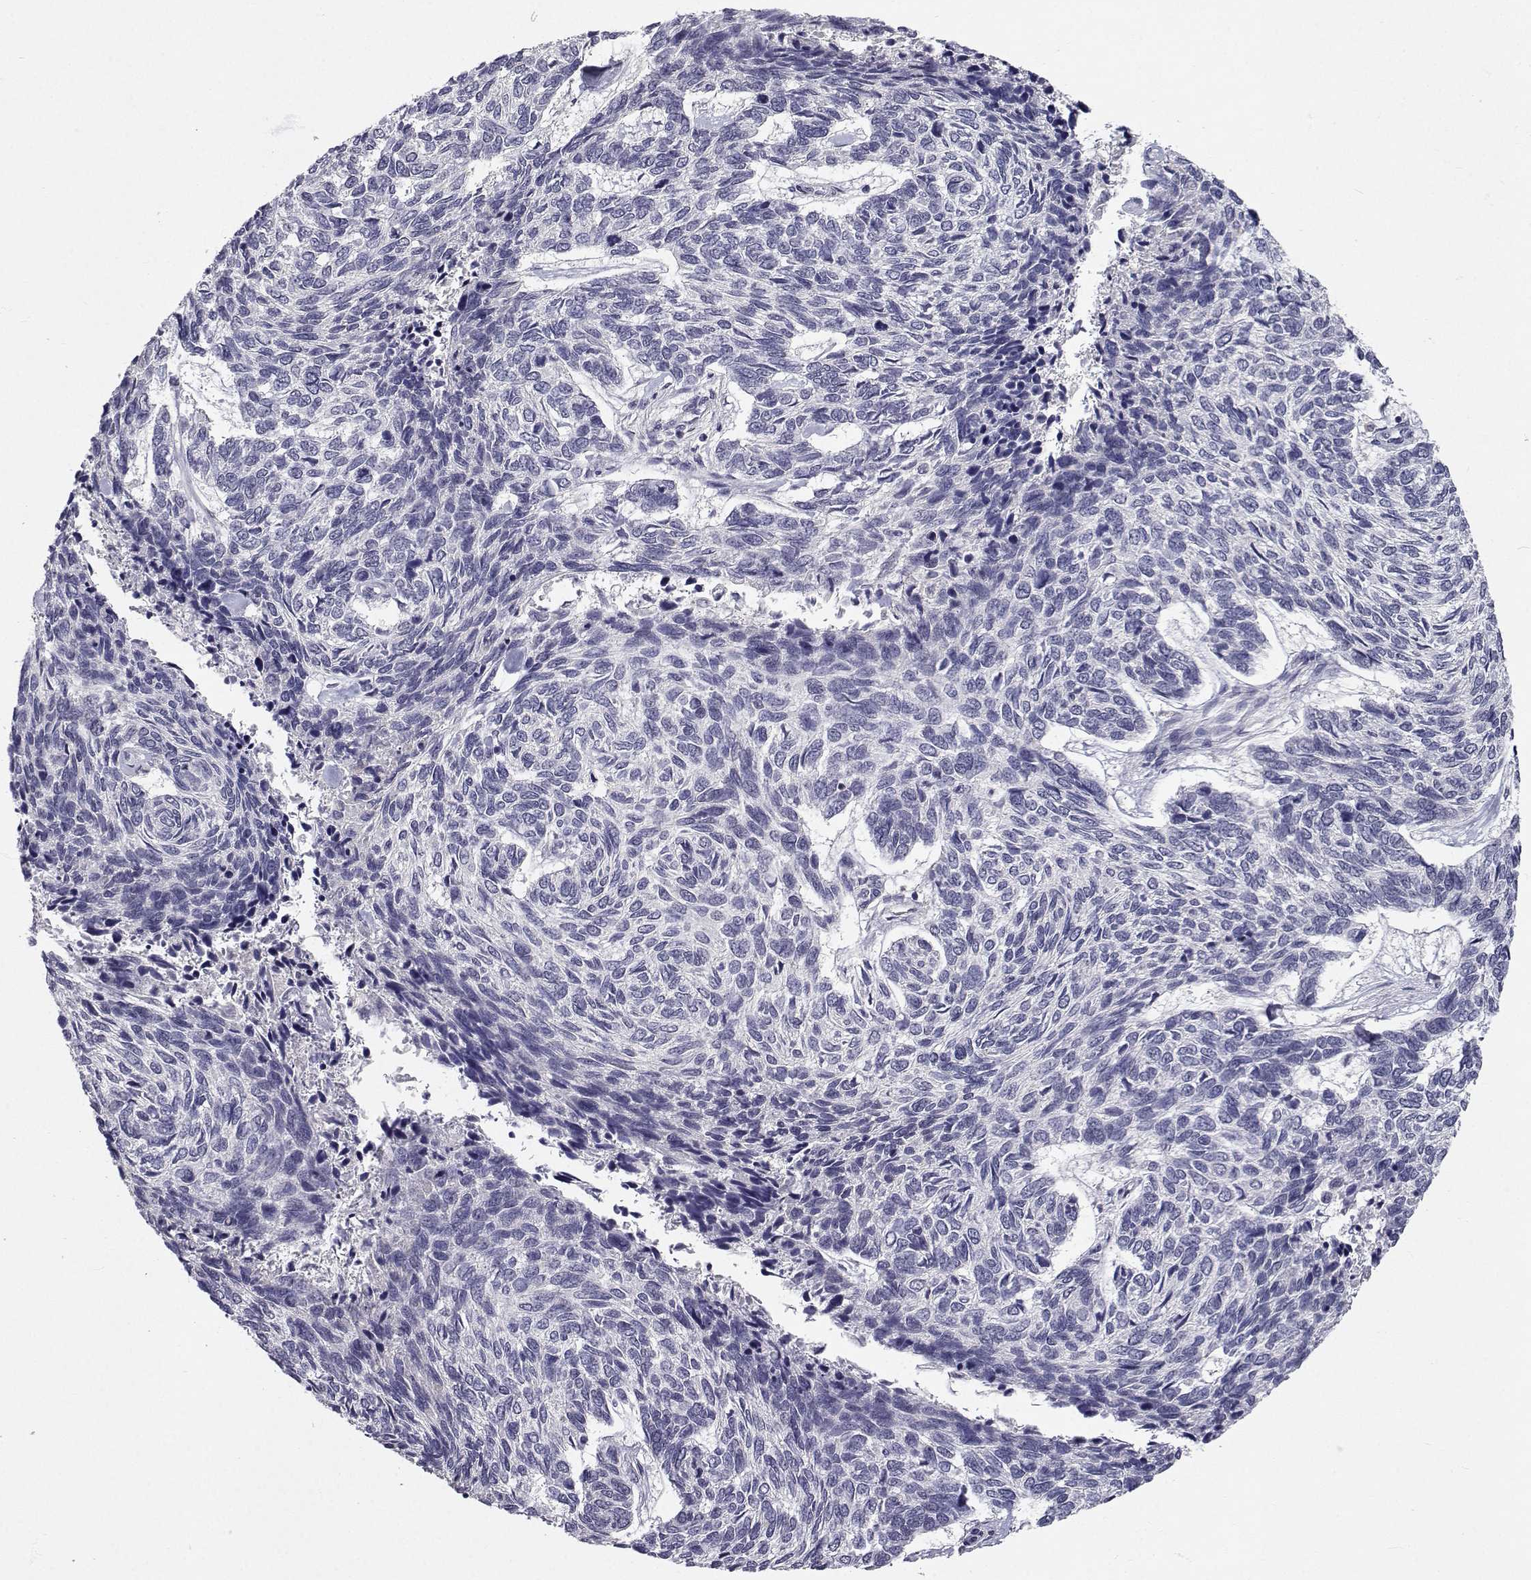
{"staining": {"intensity": "negative", "quantity": "none", "location": "none"}, "tissue": "skin cancer", "cell_type": "Tumor cells", "image_type": "cancer", "snomed": [{"axis": "morphology", "description": "Basal cell carcinoma"}, {"axis": "topography", "description": "Skin"}], "caption": "Tumor cells are negative for protein expression in human skin basal cell carcinoma. (Brightfield microscopy of DAB IHC at high magnification).", "gene": "SLC6A3", "patient": {"sex": "female", "age": 65}}